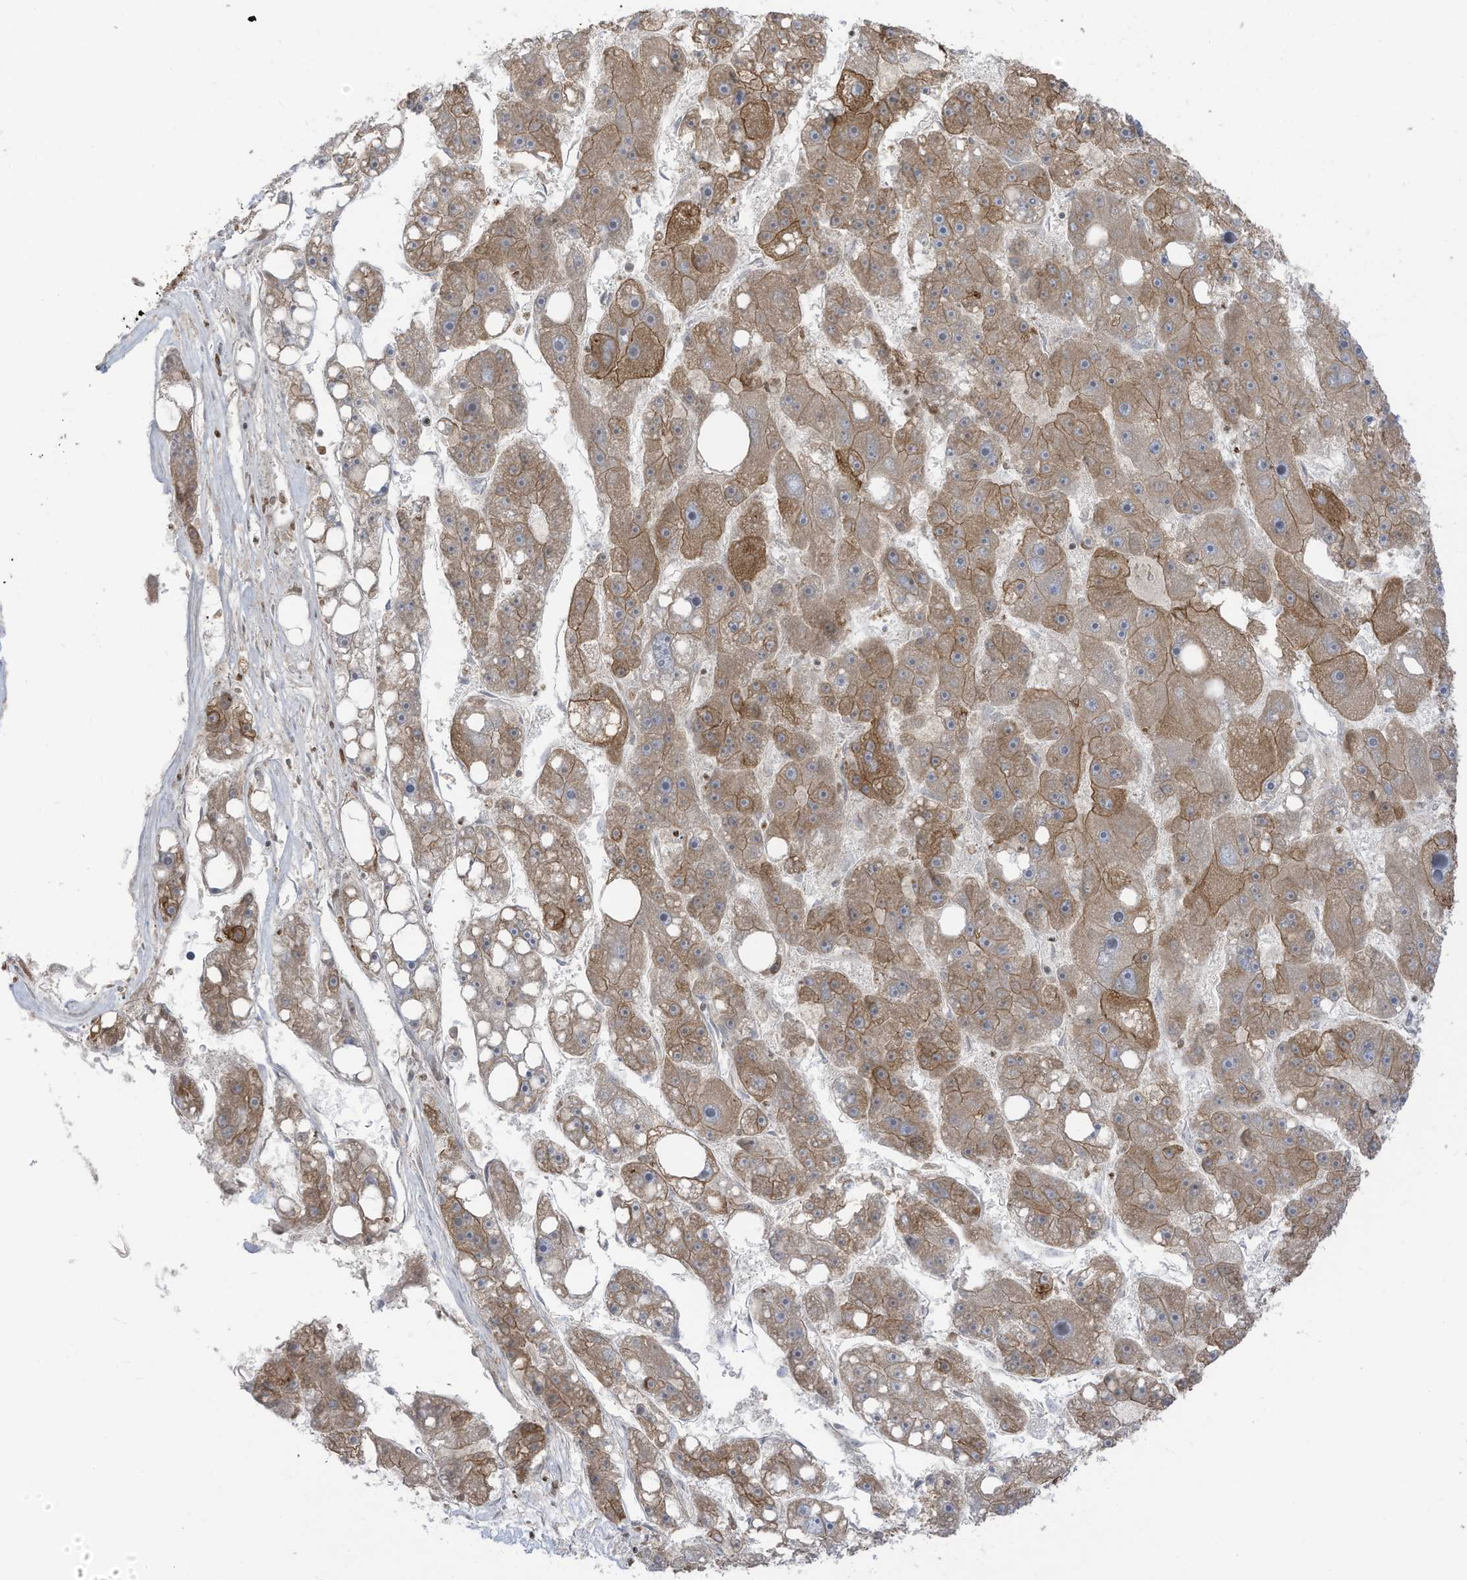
{"staining": {"intensity": "moderate", "quantity": ">75%", "location": "cytoplasmic/membranous"}, "tissue": "liver cancer", "cell_type": "Tumor cells", "image_type": "cancer", "snomed": [{"axis": "morphology", "description": "Carcinoma, Hepatocellular, NOS"}, {"axis": "topography", "description": "Liver"}], "caption": "Protein expression analysis of hepatocellular carcinoma (liver) shows moderate cytoplasmic/membranous positivity in about >75% of tumor cells.", "gene": "CGAS", "patient": {"sex": "female", "age": 61}}